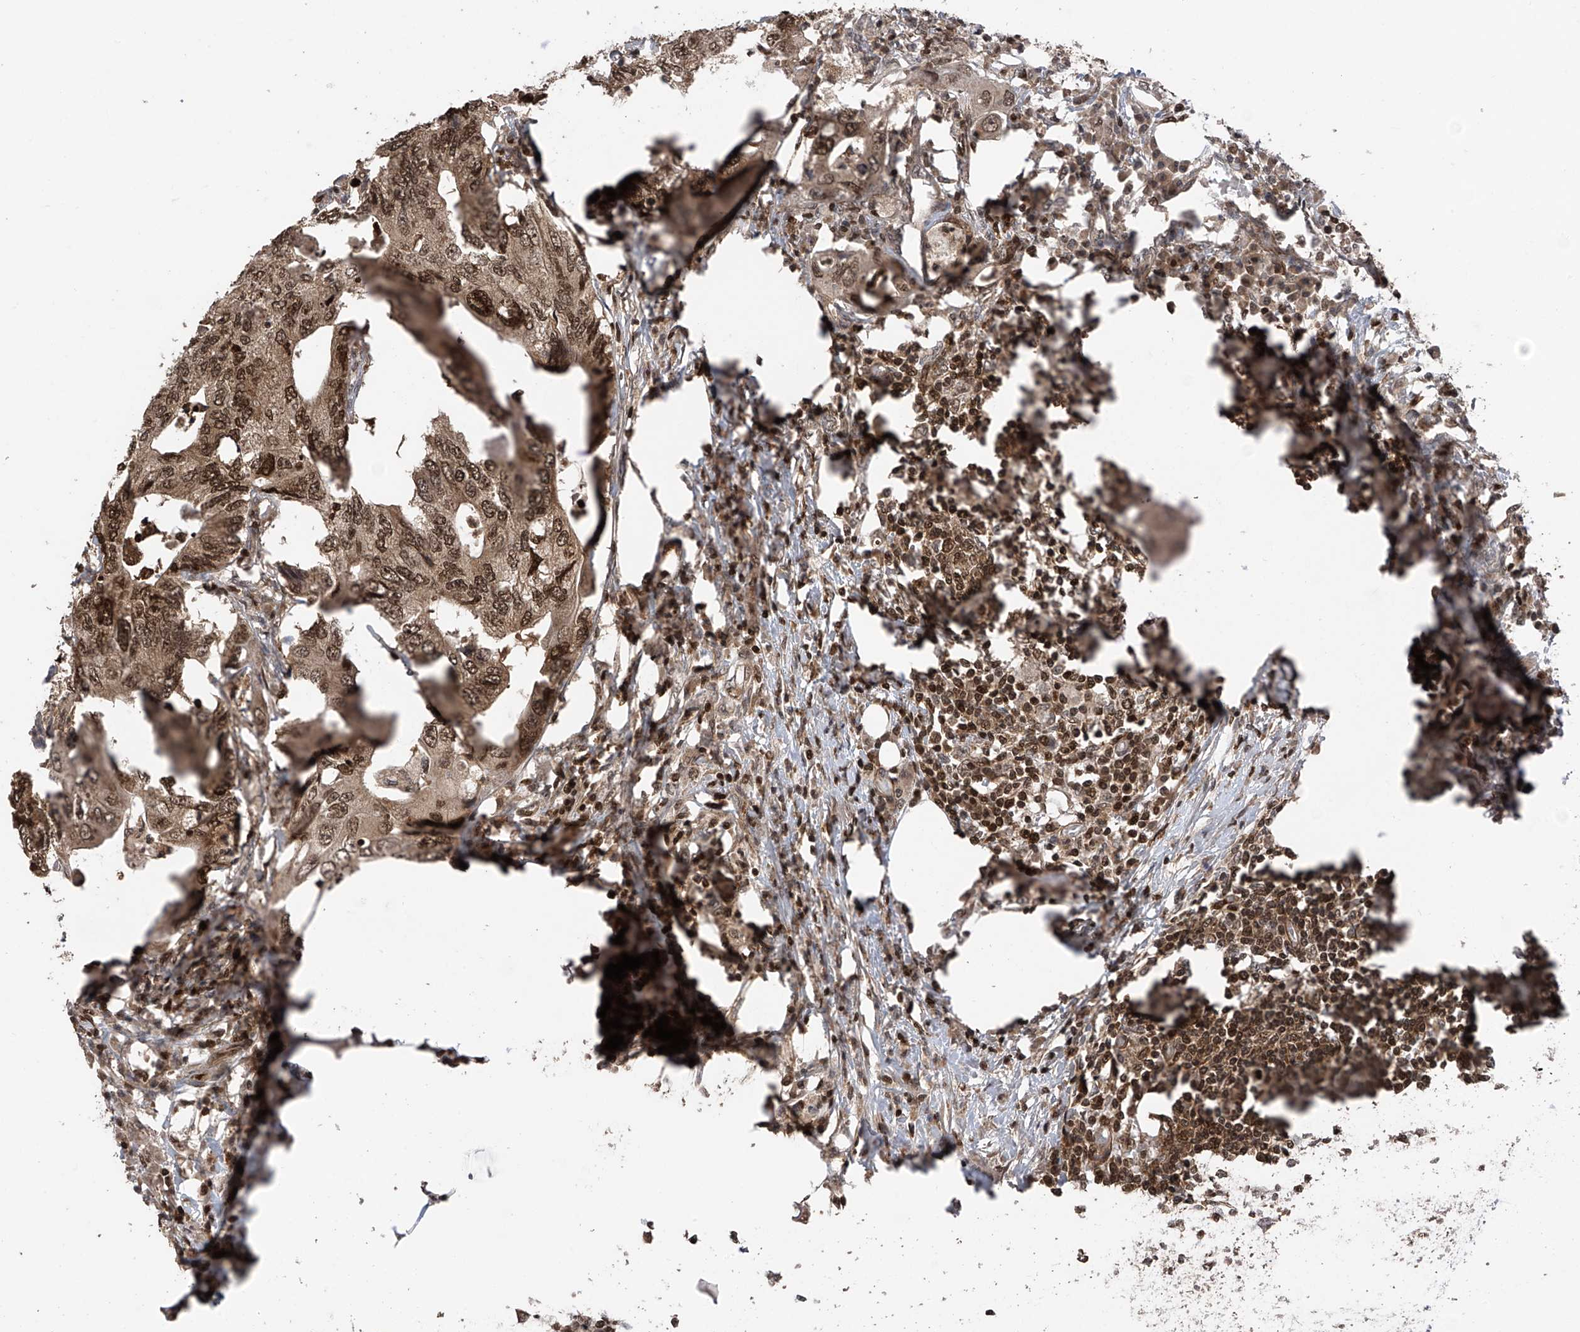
{"staining": {"intensity": "moderate", "quantity": ">75%", "location": "cytoplasmic/membranous,nuclear"}, "tissue": "colorectal cancer", "cell_type": "Tumor cells", "image_type": "cancer", "snomed": [{"axis": "morphology", "description": "Adenocarcinoma, NOS"}, {"axis": "topography", "description": "Colon"}], "caption": "This is a micrograph of IHC staining of colorectal adenocarcinoma, which shows moderate staining in the cytoplasmic/membranous and nuclear of tumor cells.", "gene": "DNAJC9", "patient": {"sex": "male", "age": 71}}